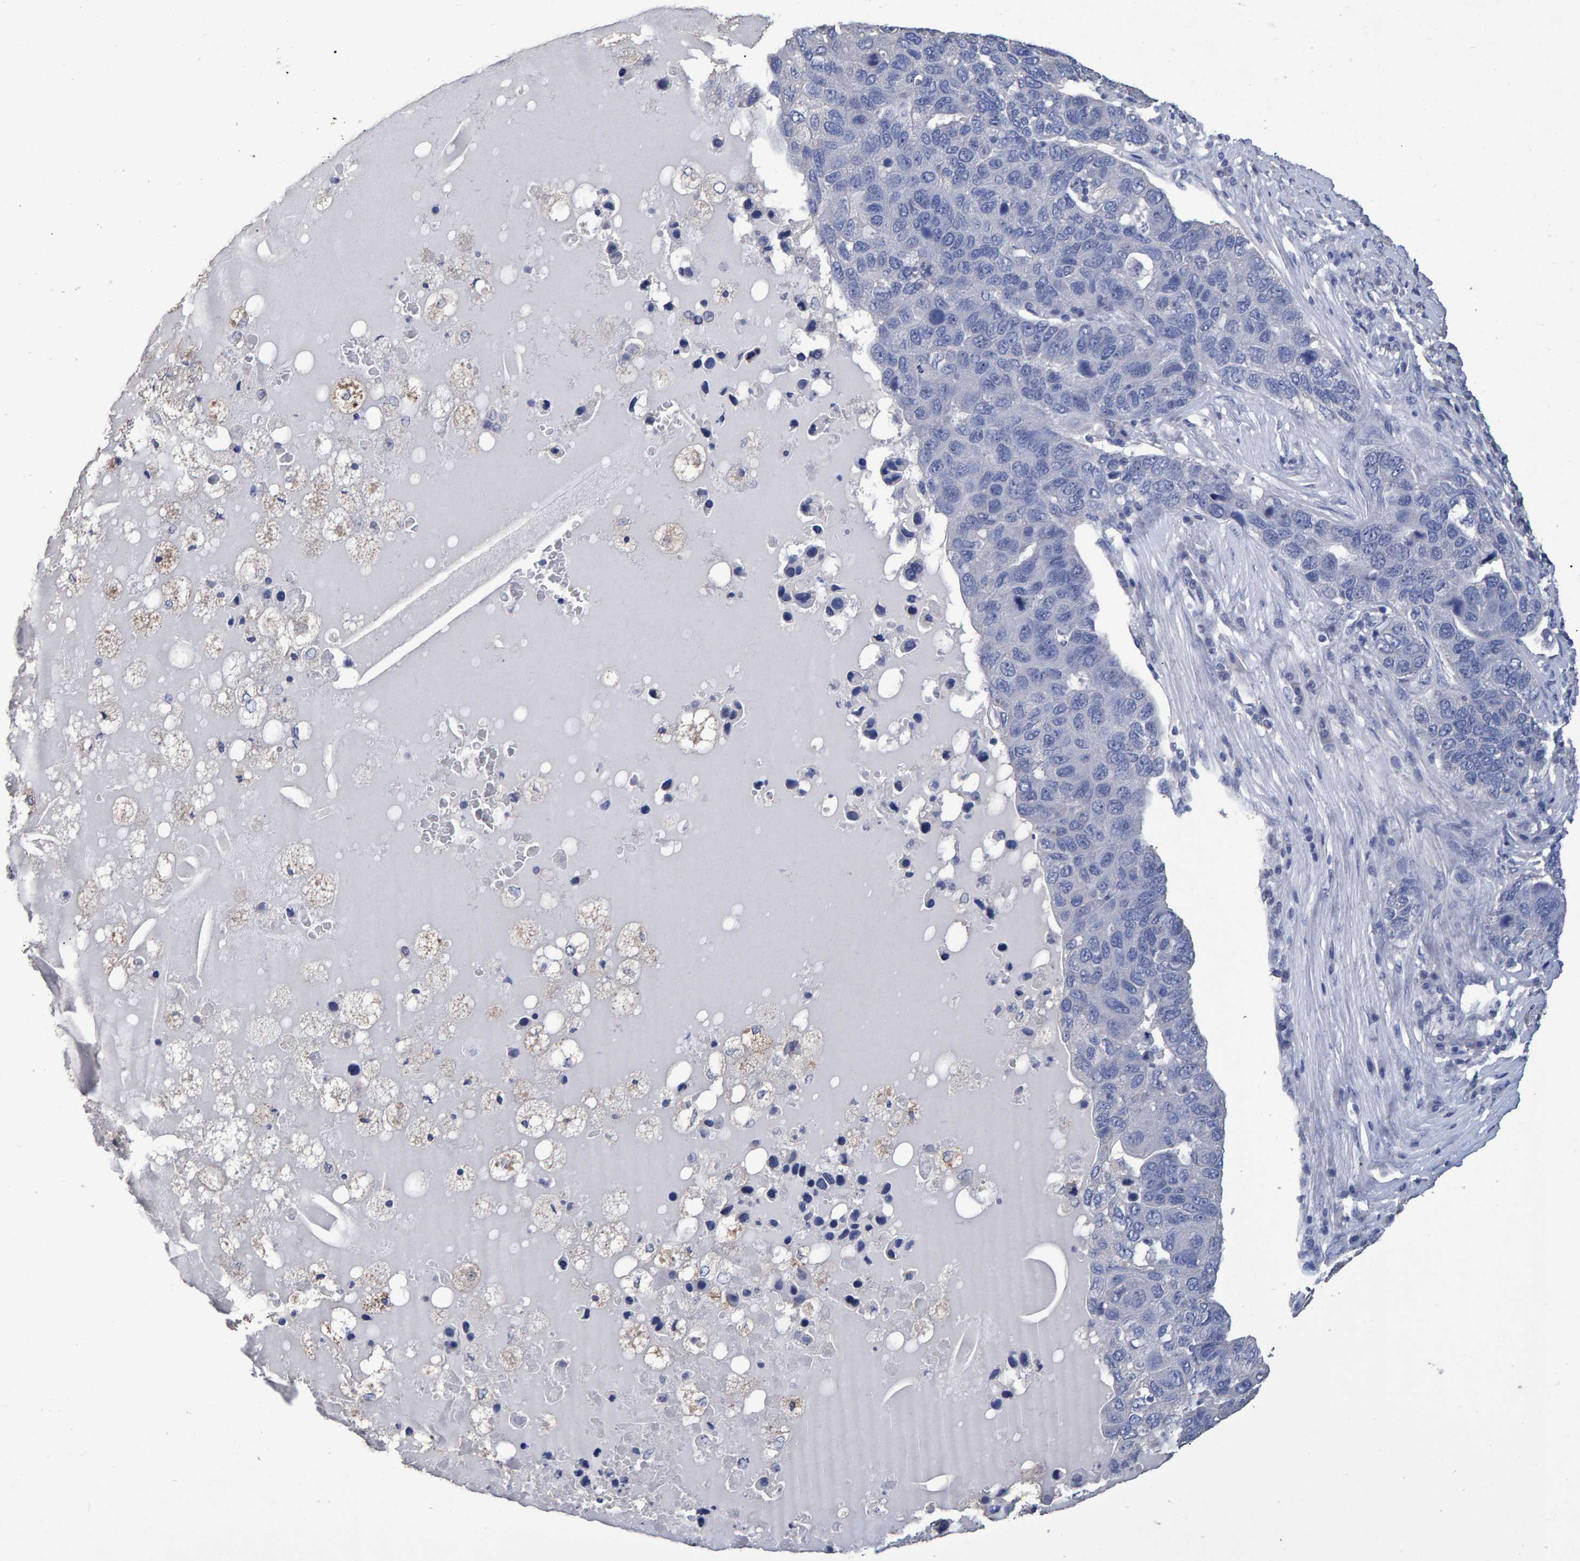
{"staining": {"intensity": "negative", "quantity": "none", "location": "none"}, "tissue": "pancreatic cancer", "cell_type": "Tumor cells", "image_type": "cancer", "snomed": [{"axis": "morphology", "description": "Adenocarcinoma, NOS"}, {"axis": "topography", "description": "Pancreas"}], "caption": "There is no significant staining in tumor cells of pancreatic cancer.", "gene": "HEMGN", "patient": {"sex": "female", "age": 61}}